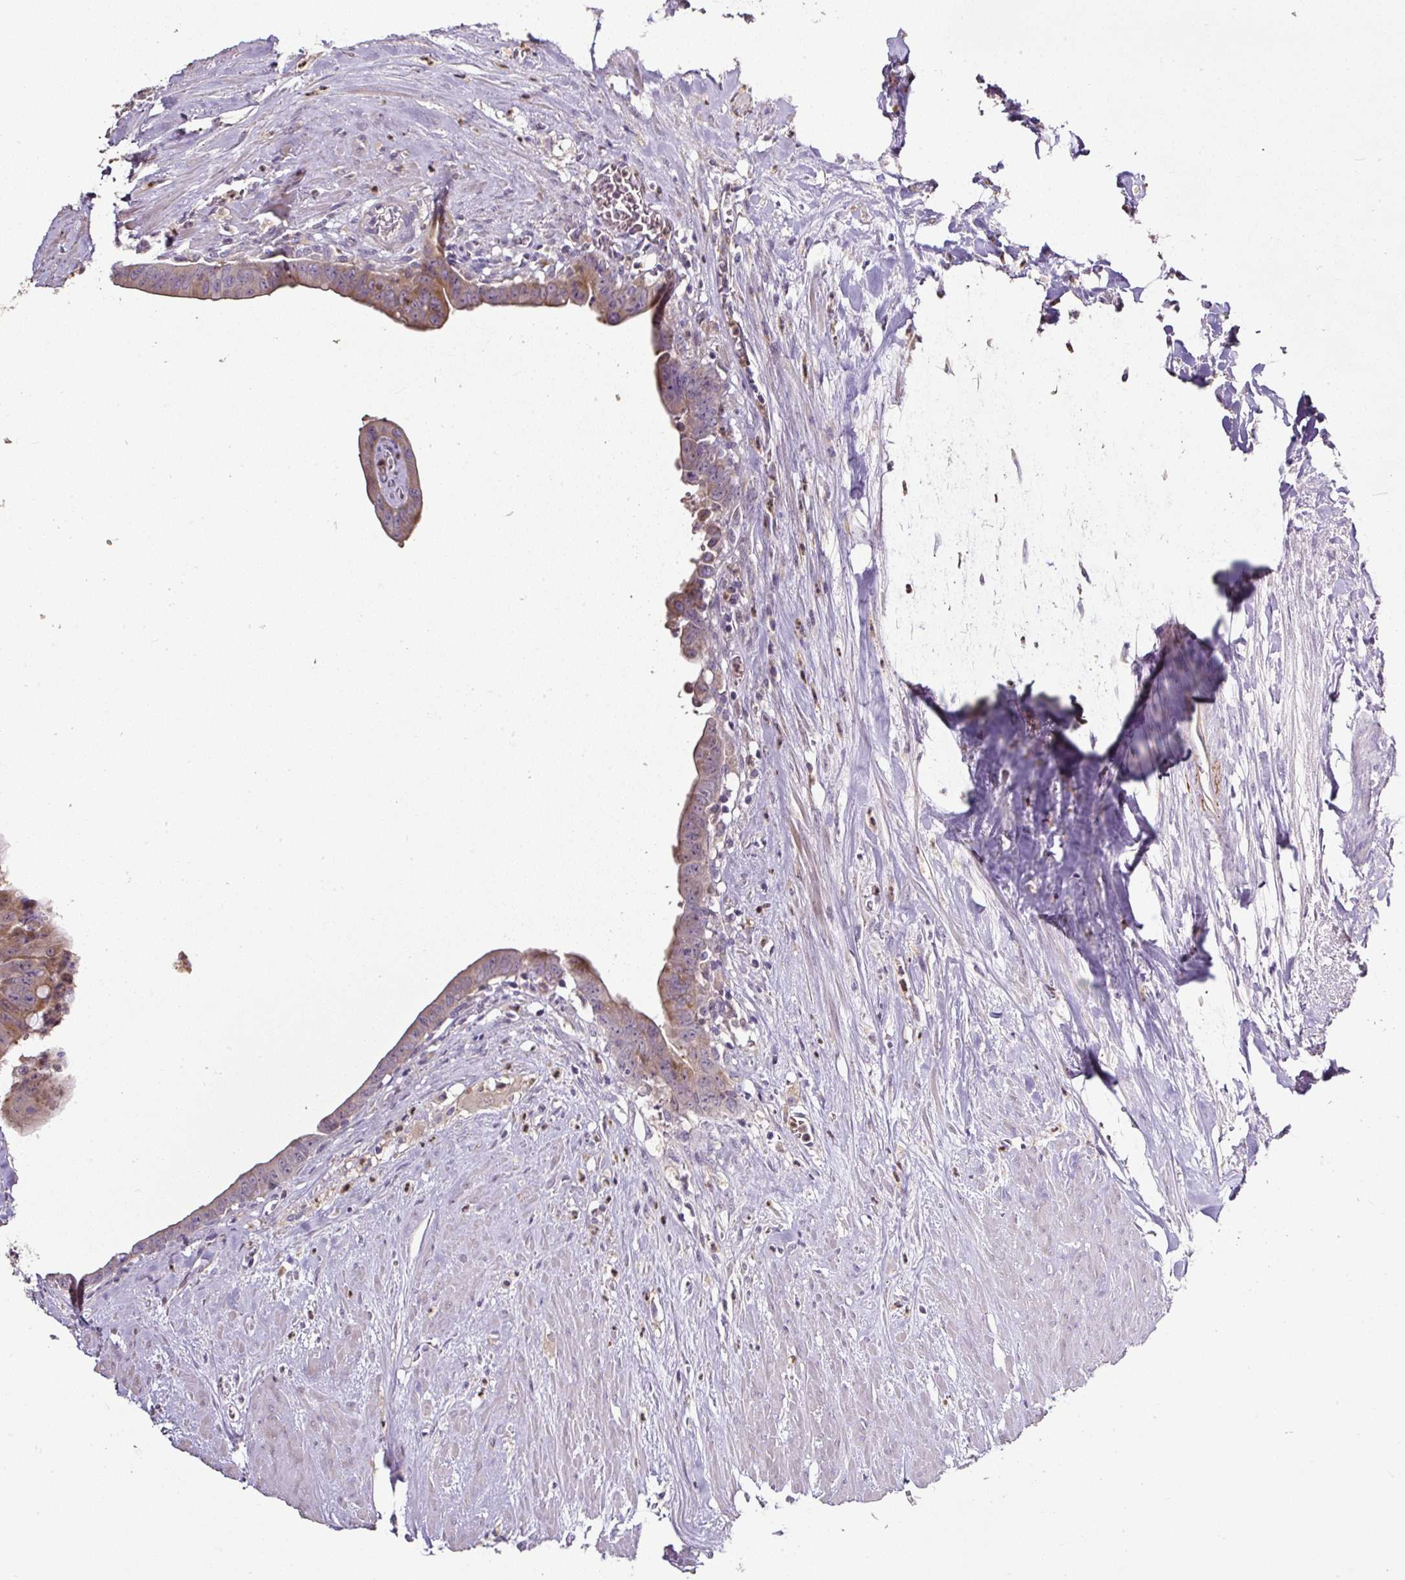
{"staining": {"intensity": "moderate", "quantity": "25%-75%", "location": "cytoplasmic/membranous"}, "tissue": "colorectal cancer", "cell_type": "Tumor cells", "image_type": "cancer", "snomed": [{"axis": "morphology", "description": "Adenocarcinoma, NOS"}, {"axis": "topography", "description": "Rectum"}], "caption": "This micrograph exhibits IHC staining of colorectal cancer, with medium moderate cytoplasmic/membranous positivity in approximately 25%-75% of tumor cells.", "gene": "HPS4", "patient": {"sex": "male", "age": 78}}